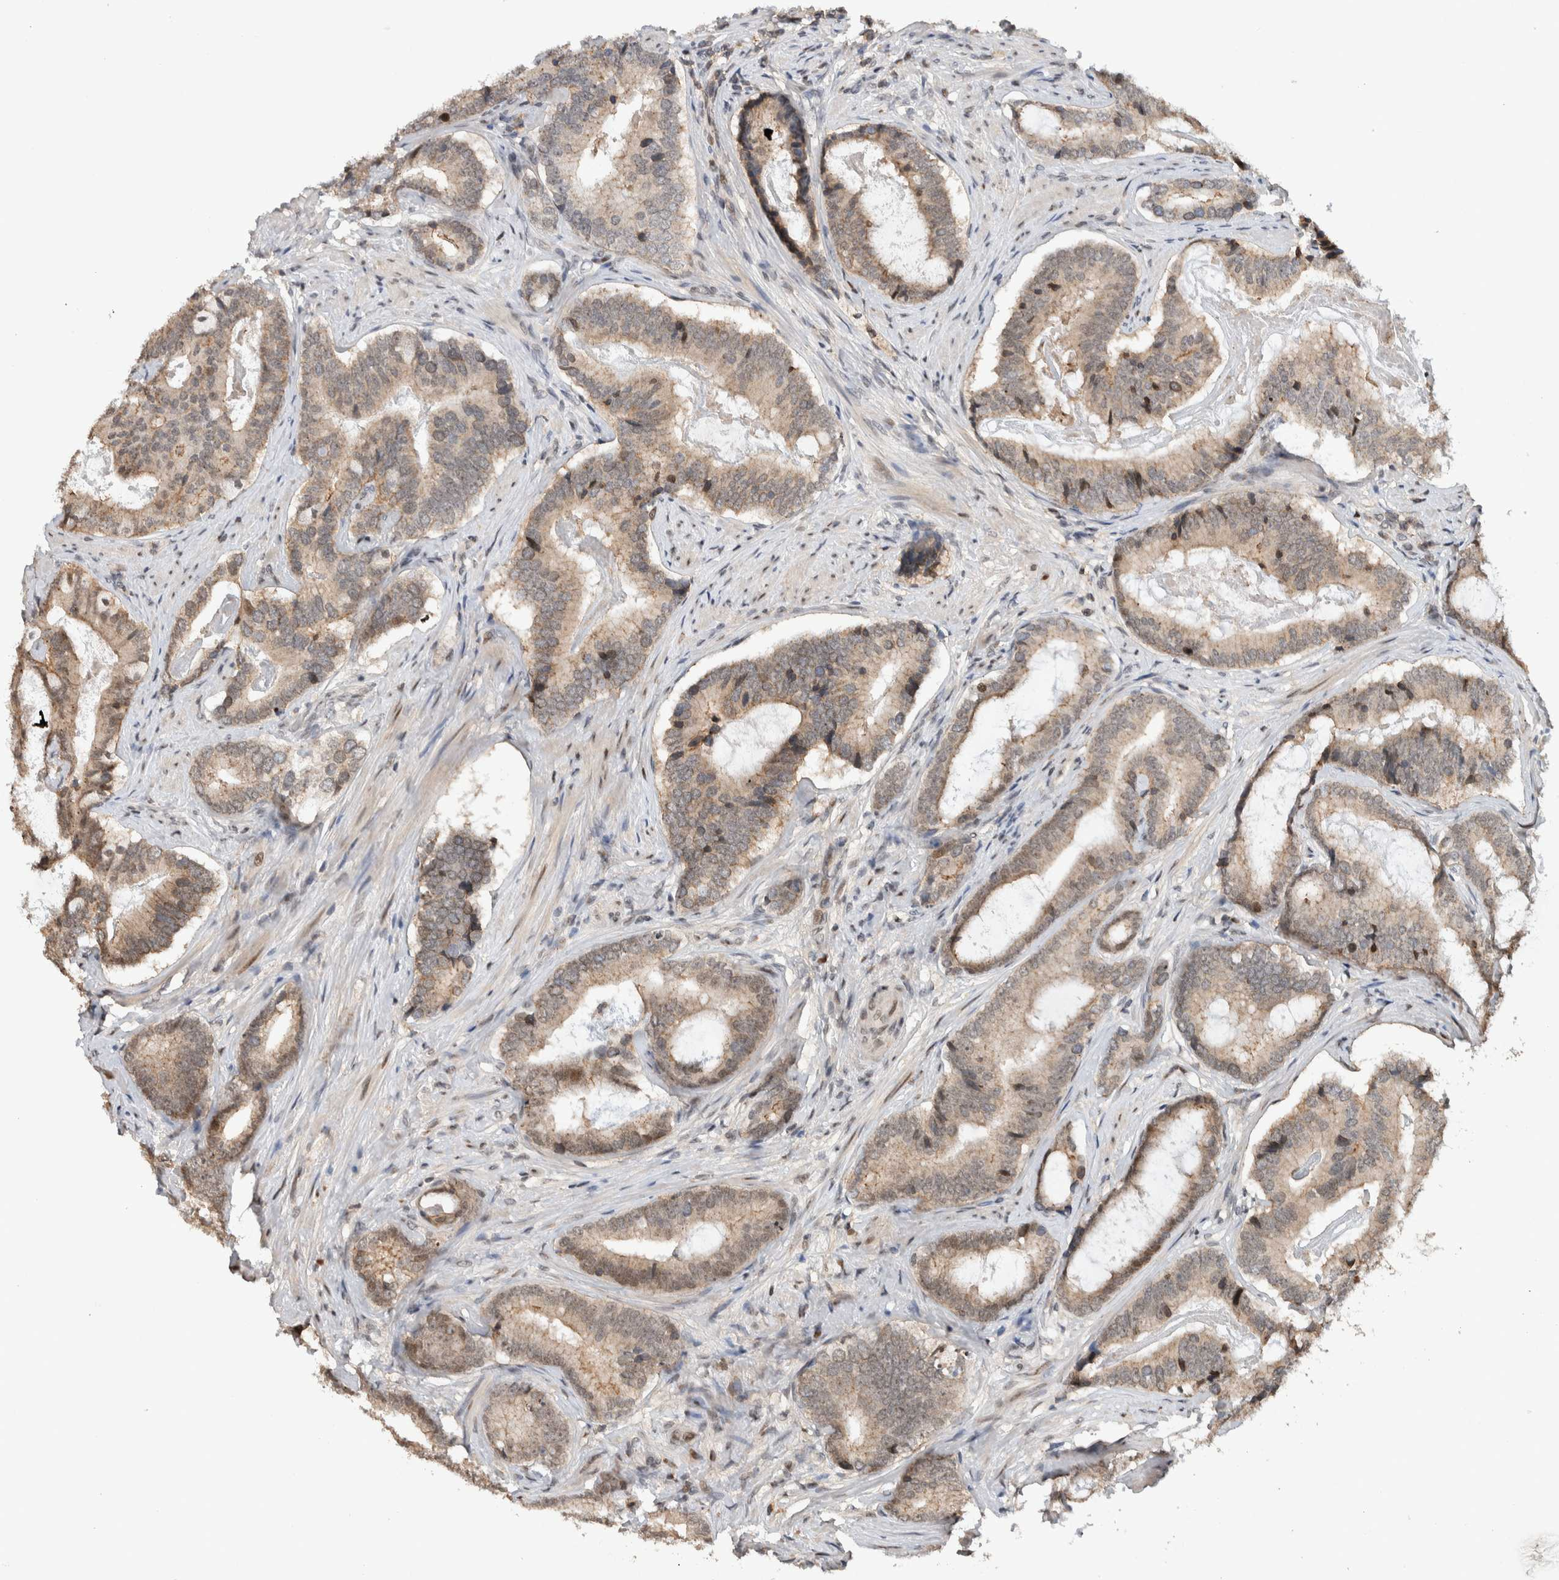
{"staining": {"intensity": "weak", "quantity": "<25%", "location": "cytoplasmic/membranous,nuclear"}, "tissue": "prostate cancer", "cell_type": "Tumor cells", "image_type": "cancer", "snomed": [{"axis": "morphology", "description": "Adenocarcinoma, High grade"}, {"axis": "topography", "description": "Prostate"}], "caption": "Immunohistochemical staining of human prostate cancer reveals no significant positivity in tumor cells.", "gene": "ZNF521", "patient": {"sex": "male", "age": 55}}